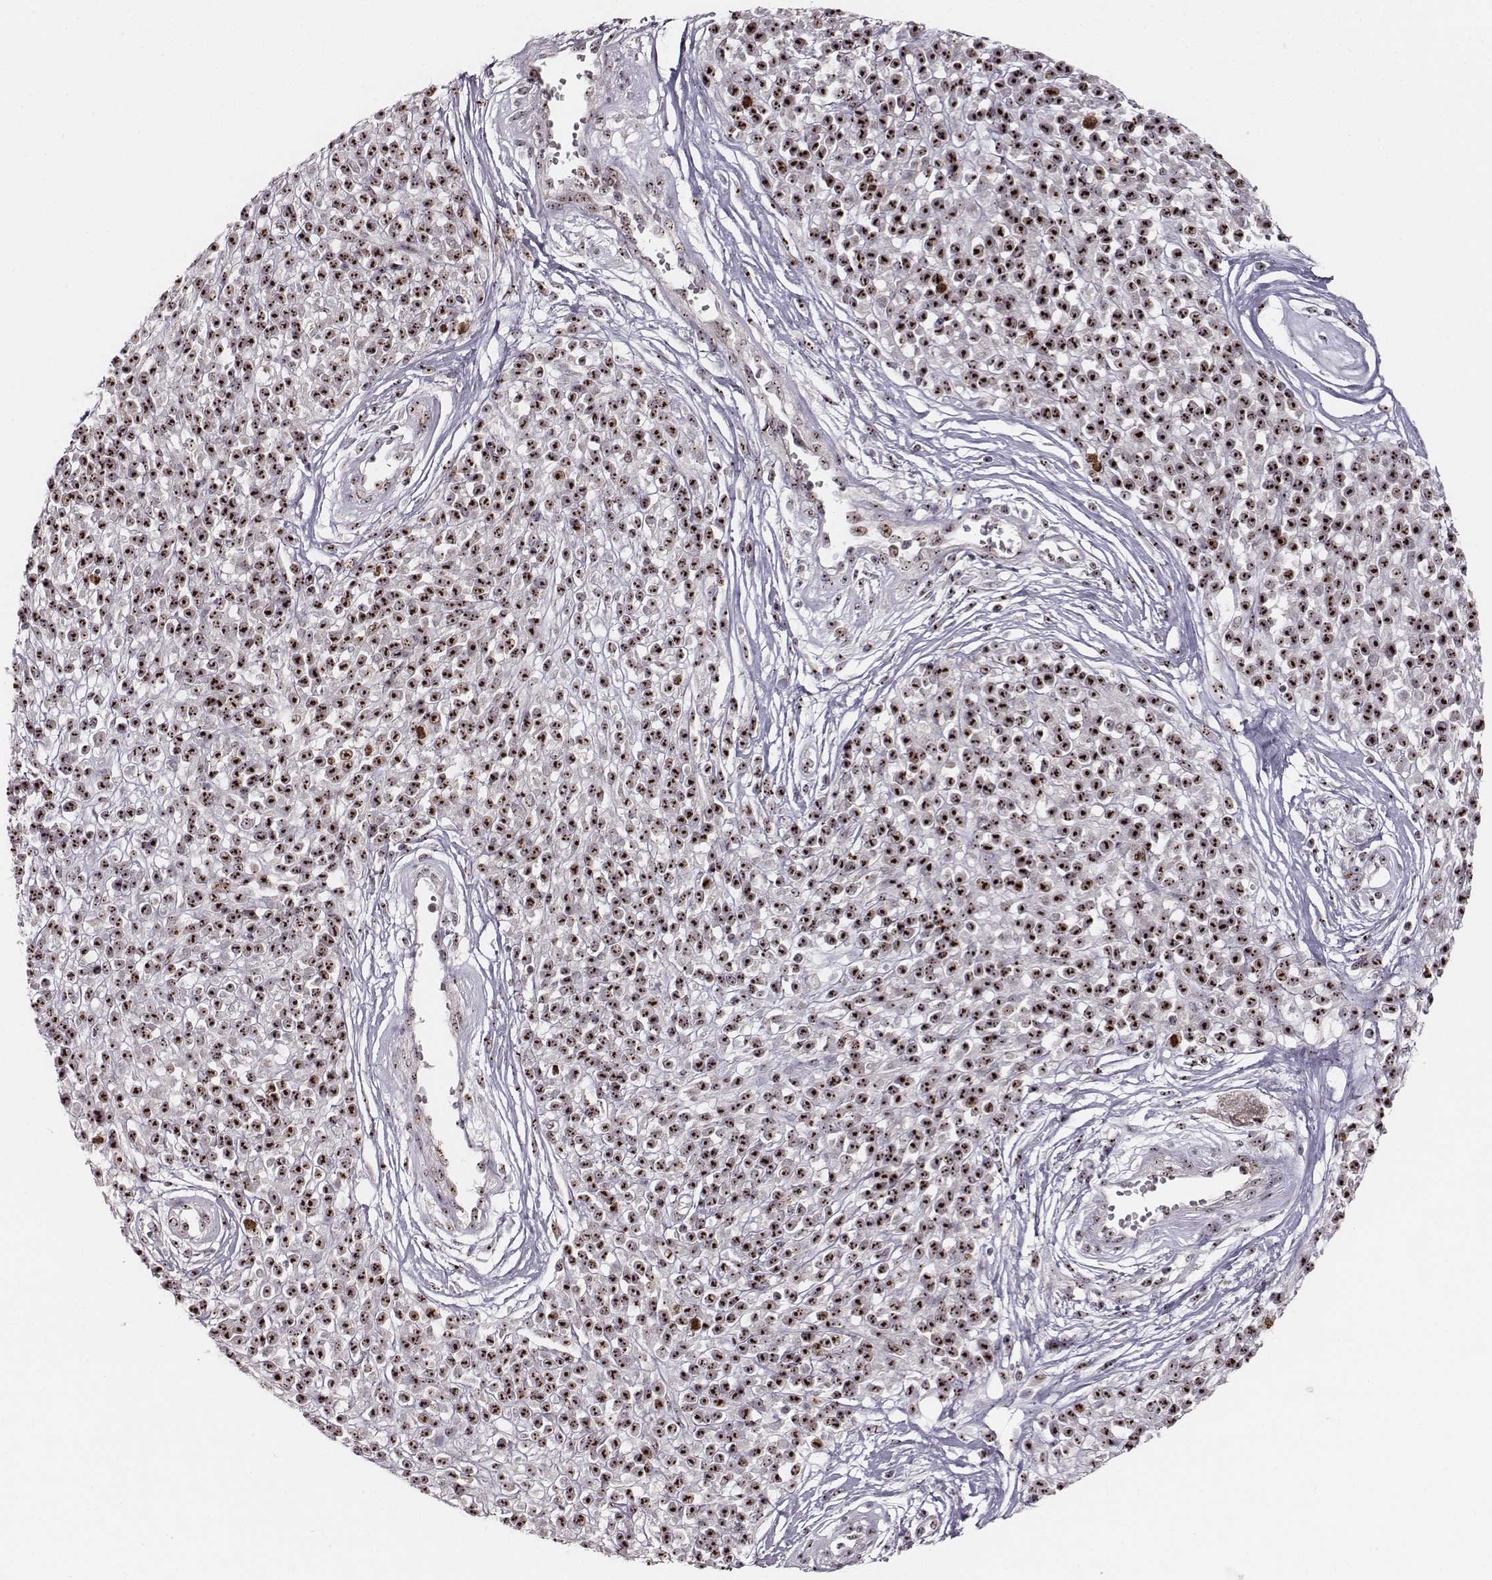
{"staining": {"intensity": "strong", "quantity": ">75%", "location": "nuclear"}, "tissue": "melanoma", "cell_type": "Tumor cells", "image_type": "cancer", "snomed": [{"axis": "morphology", "description": "Malignant melanoma, NOS"}, {"axis": "topography", "description": "Skin"}, {"axis": "topography", "description": "Skin of trunk"}], "caption": "Human melanoma stained with a protein marker displays strong staining in tumor cells.", "gene": "NOP56", "patient": {"sex": "male", "age": 74}}